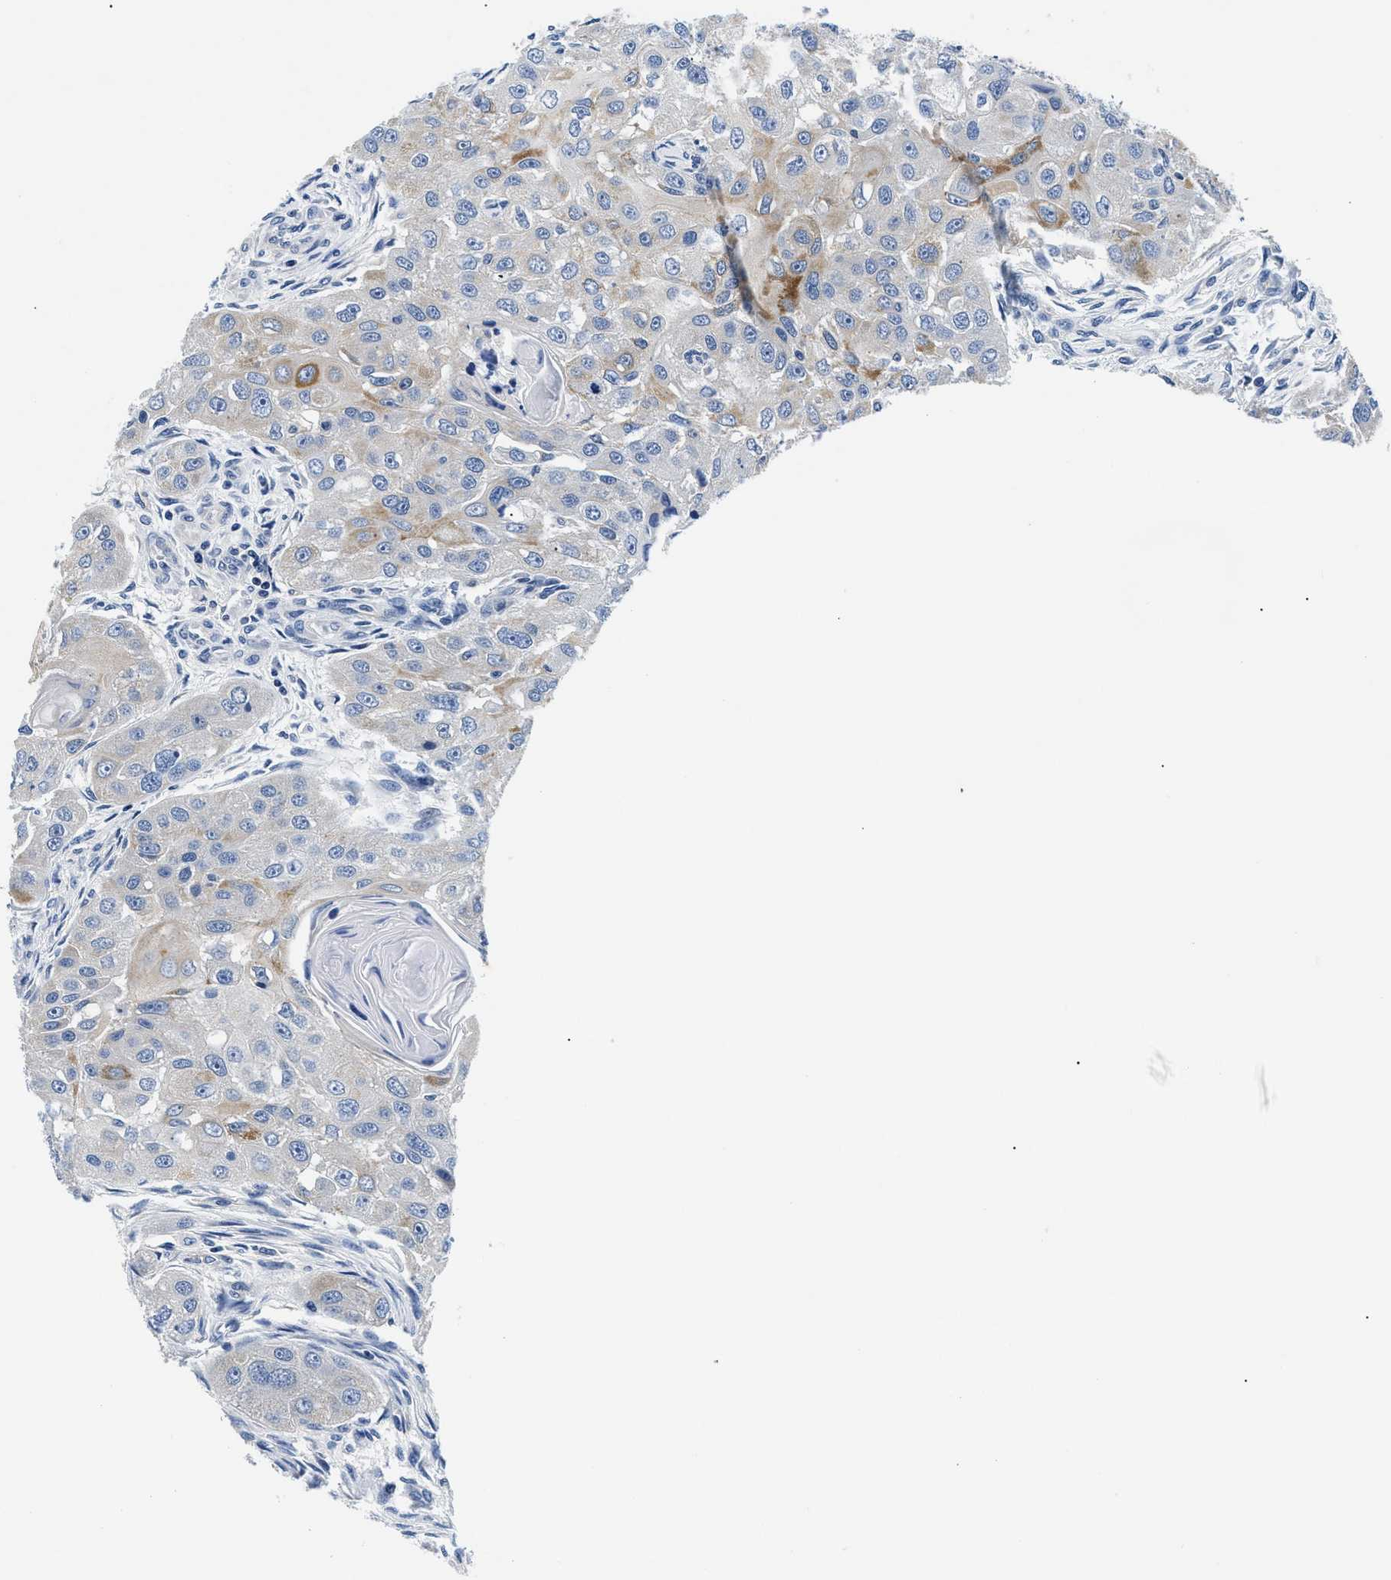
{"staining": {"intensity": "weak", "quantity": "<25%", "location": "cytoplasmic/membranous"}, "tissue": "head and neck cancer", "cell_type": "Tumor cells", "image_type": "cancer", "snomed": [{"axis": "morphology", "description": "Normal tissue, NOS"}, {"axis": "morphology", "description": "Squamous cell carcinoma, NOS"}, {"axis": "topography", "description": "Skeletal muscle"}, {"axis": "topography", "description": "Head-Neck"}], "caption": "The micrograph displays no staining of tumor cells in head and neck cancer.", "gene": "MEA1", "patient": {"sex": "male", "age": 51}}